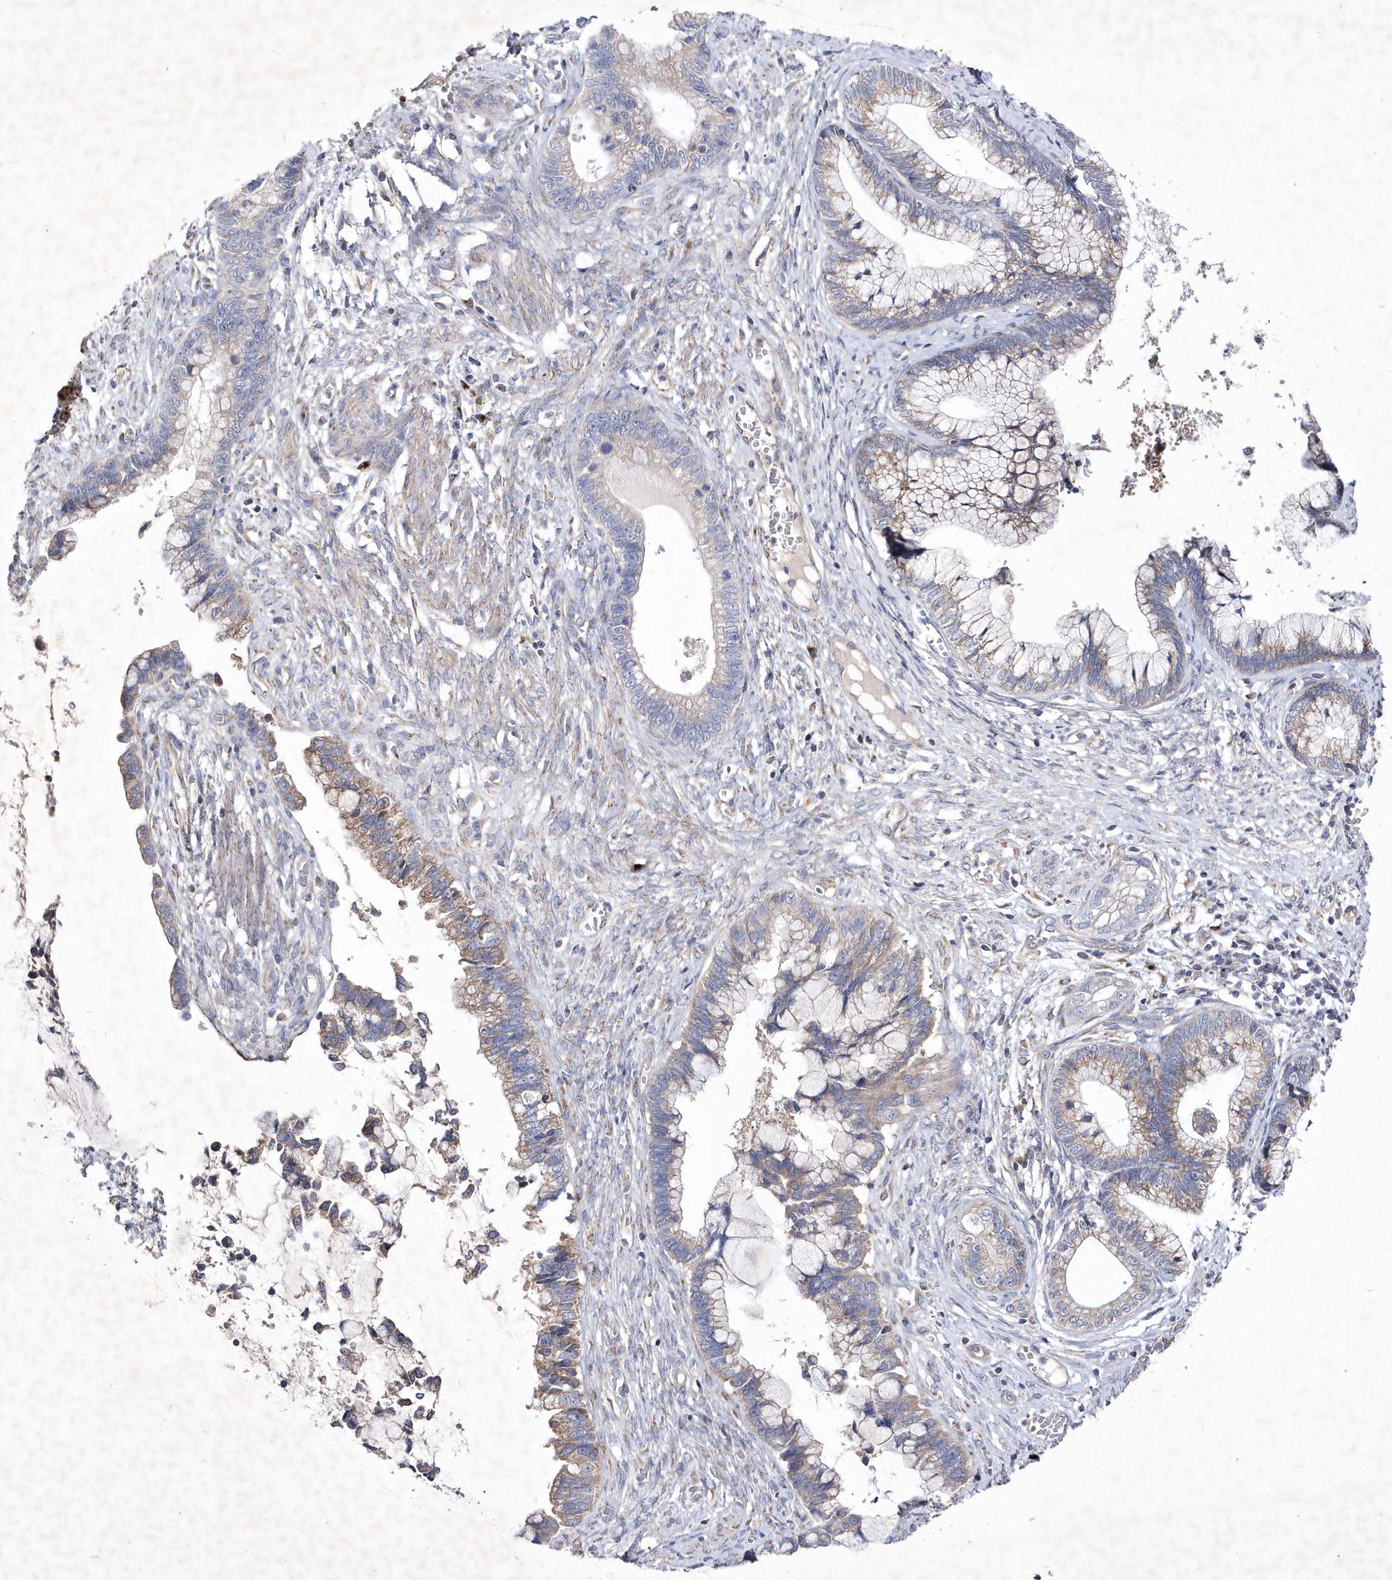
{"staining": {"intensity": "moderate", "quantity": "25%-75%", "location": "cytoplasmic/membranous"}, "tissue": "cervical cancer", "cell_type": "Tumor cells", "image_type": "cancer", "snomed": [{"axis": "morphology", "description": "Adenocarcinoma, NOS"}, {"axis": "topography", "description": "Cervix"}], "caption": "Protein staining shows moderate cytoplasmic/membranous expression in about 25%-75% of tumor cells in cervical cancer.", "gene": "METTL8", "patient": {"sex": "female", "age": 44}}